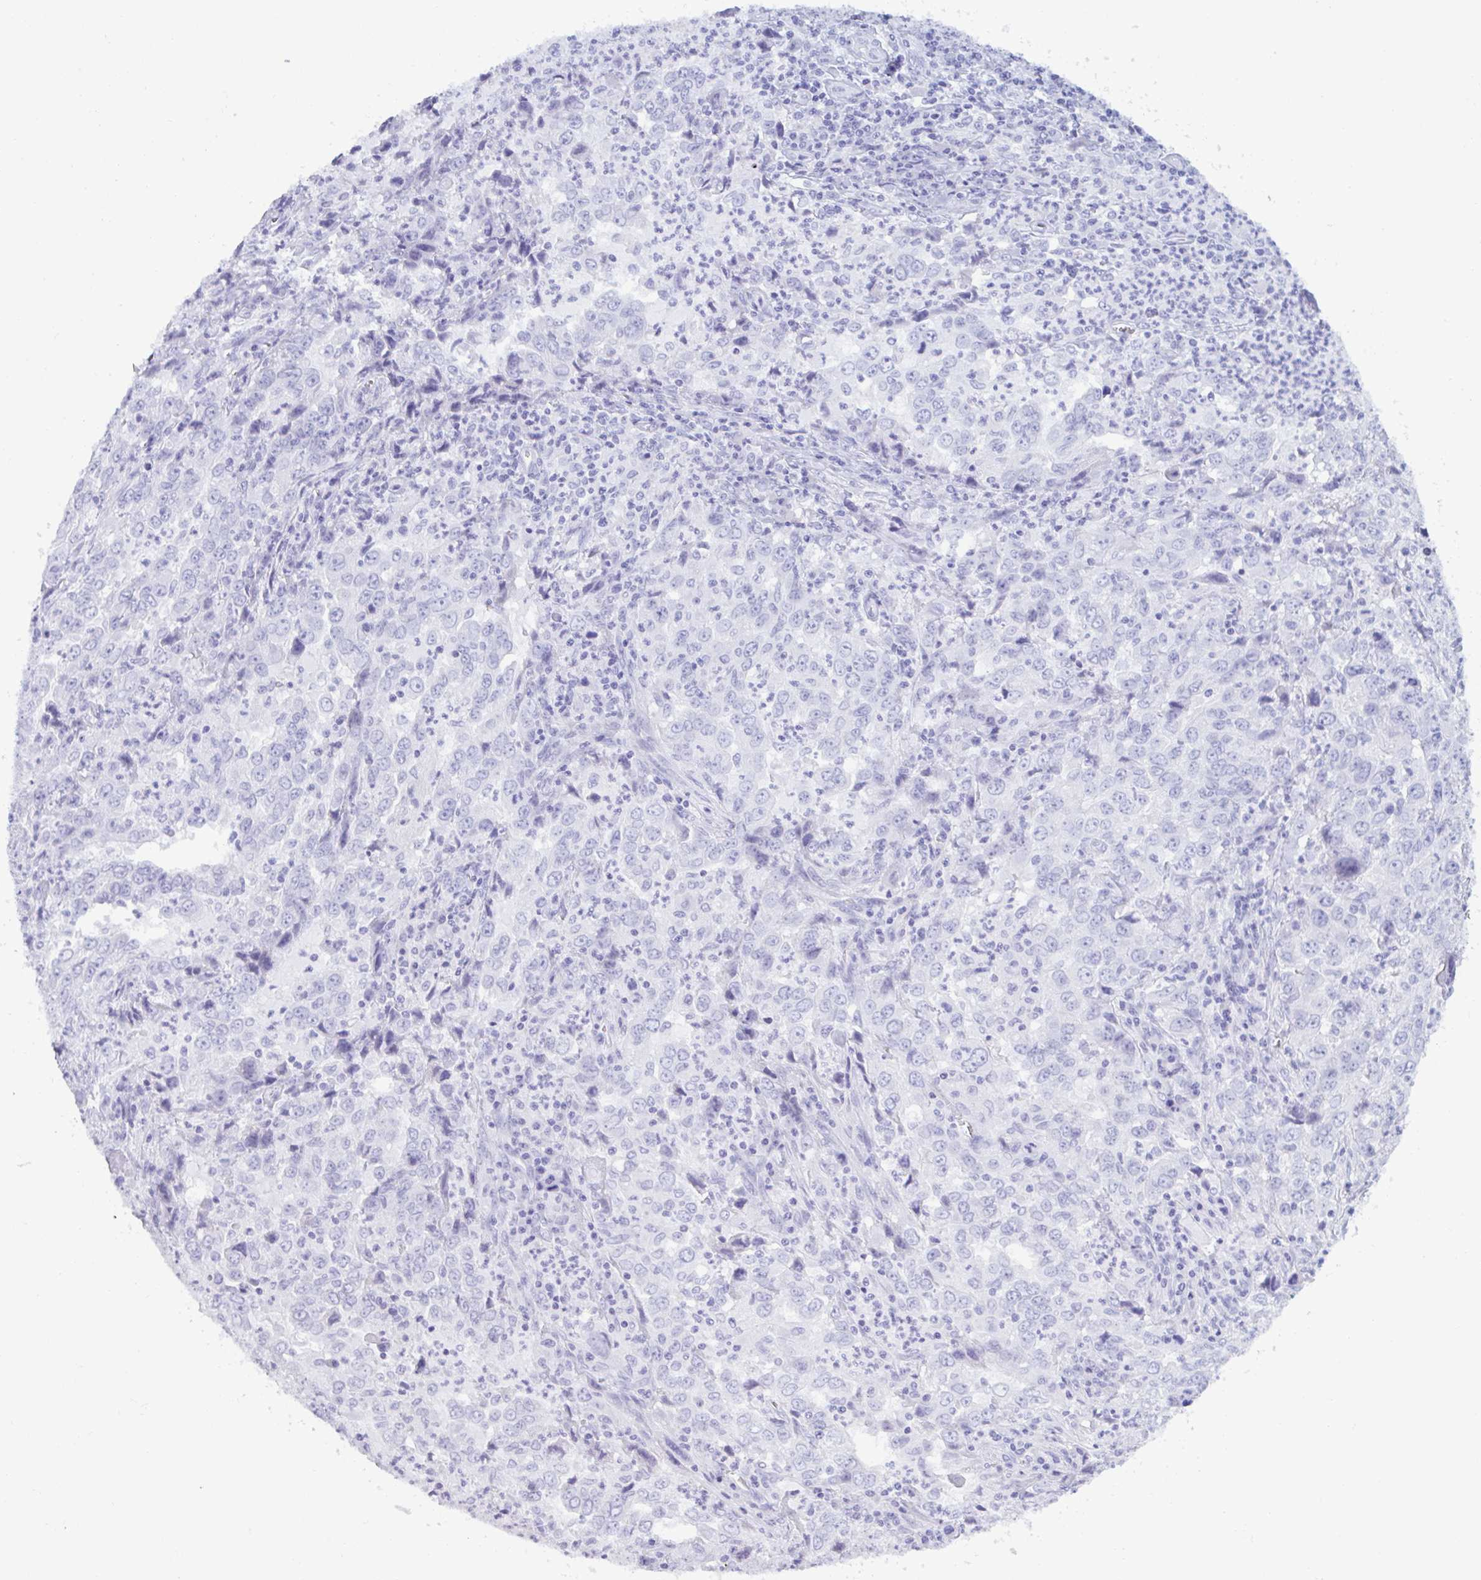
{"staining": {"intensity": "negative", "quantity": "none", "location": "none"}, "tissue": "lung cancer", "cell_type": "Tumor cells", "image_type": "cancer", "snomed": [{"axis": "morphology", "description": "Adenocarcinoma, NOS"}, {"axis": "topography", "description": "Lung"}], "caption": "High magnification brightfield microscopy of lung cancer (adenocarcinoma) stained with DAB (3,3'-diaminobenzidine) (brown) and counterstained with hematoxylin (blue): tumor cells show no significant expression.", "gene": "MRGPRG", "patient": {"sex": "male", "age": 67}}